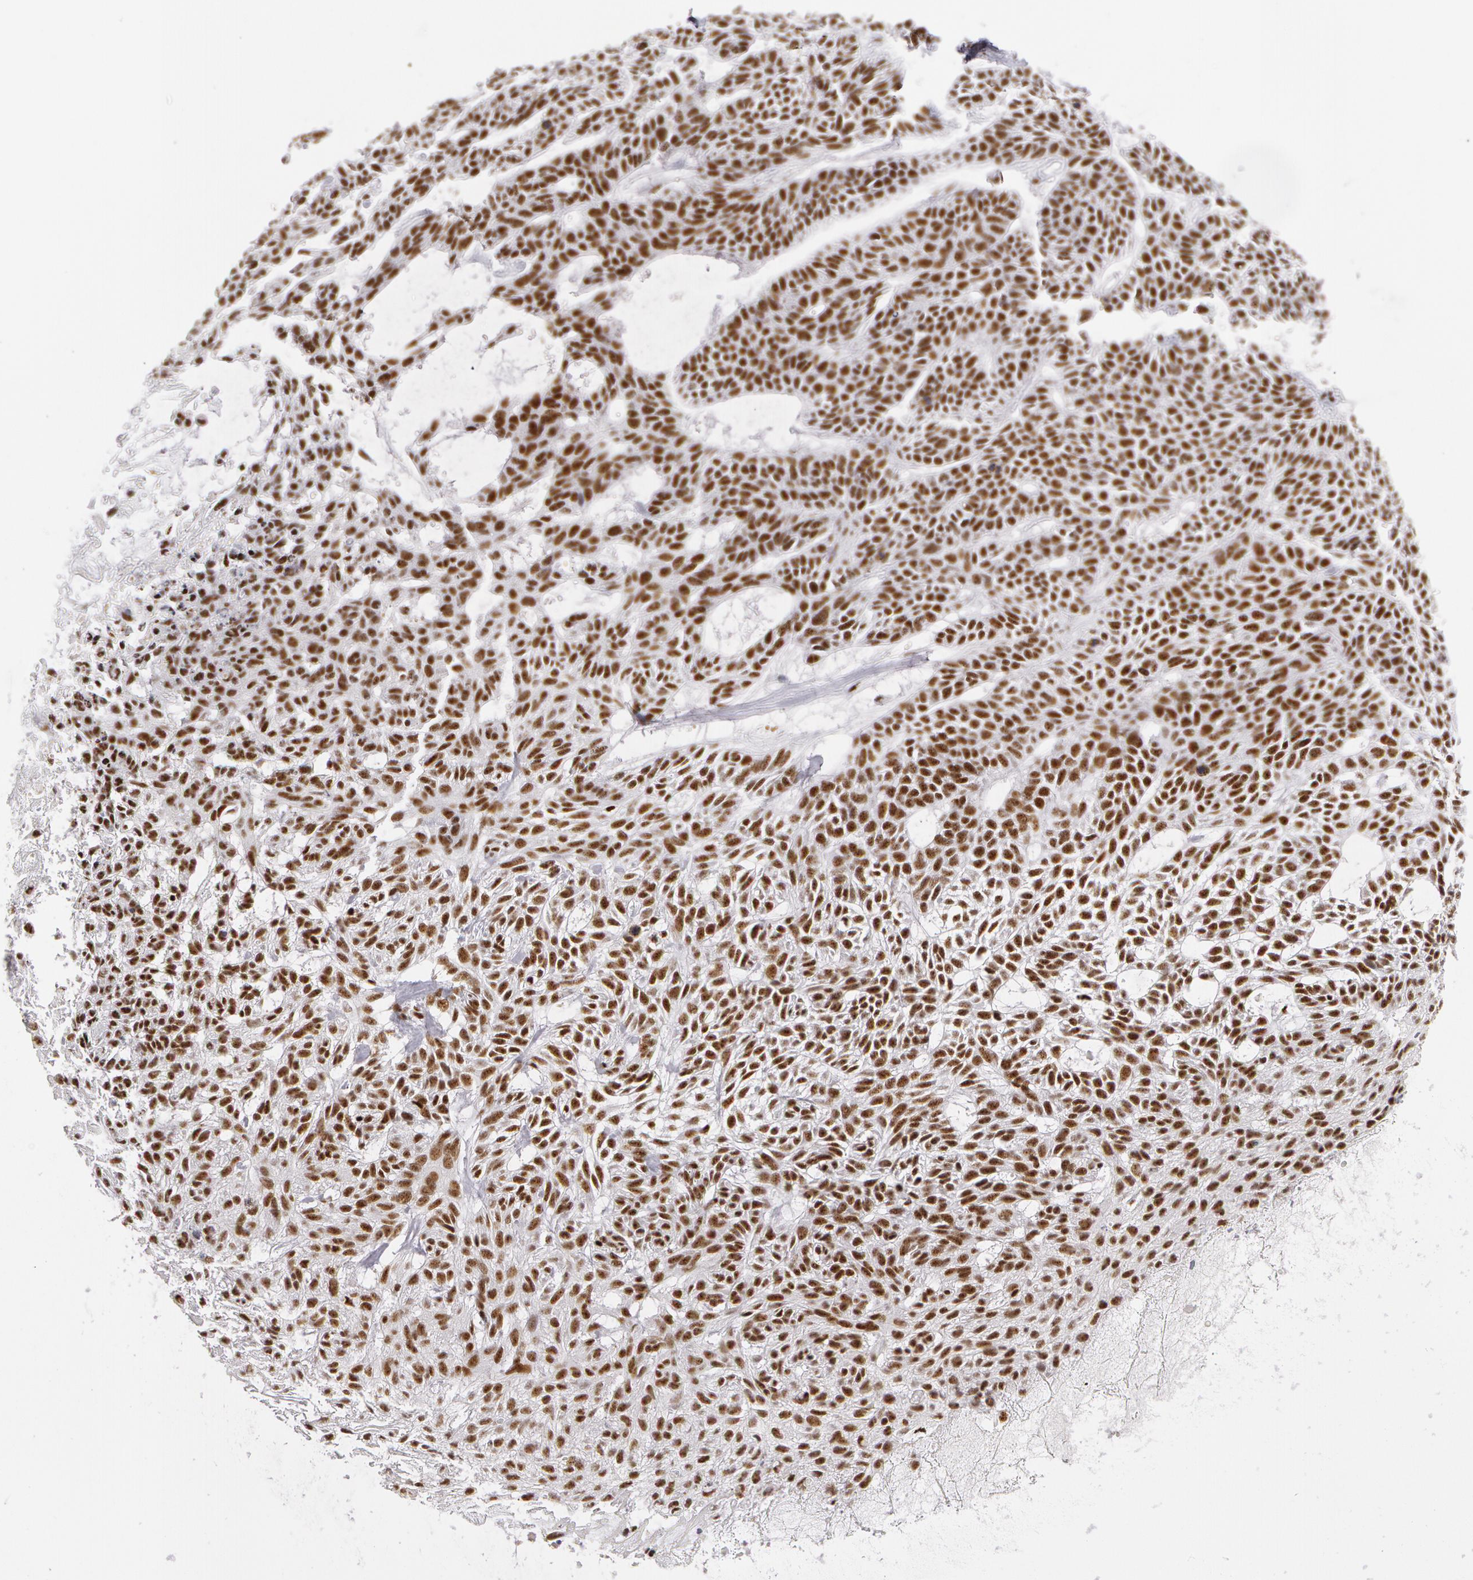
{"staining": {"intensity": "moderate", "quantity": ">75%", "location": "nuclear"}, "tissue": "skin cancer", "cell_type": "Tumor cells", "image_type": "cancer", "snomed": [{"axis": "morphology", "description": "Basal cell carcinoma"}, {"axis": "topography", "description": "Skin"}], "caption": "Protein staining displays moderate nuclear positivity in about >75% of tumor cells in skin cancer.", "gene": "PNN", "patient": {"sex": "male", "age": 75}}